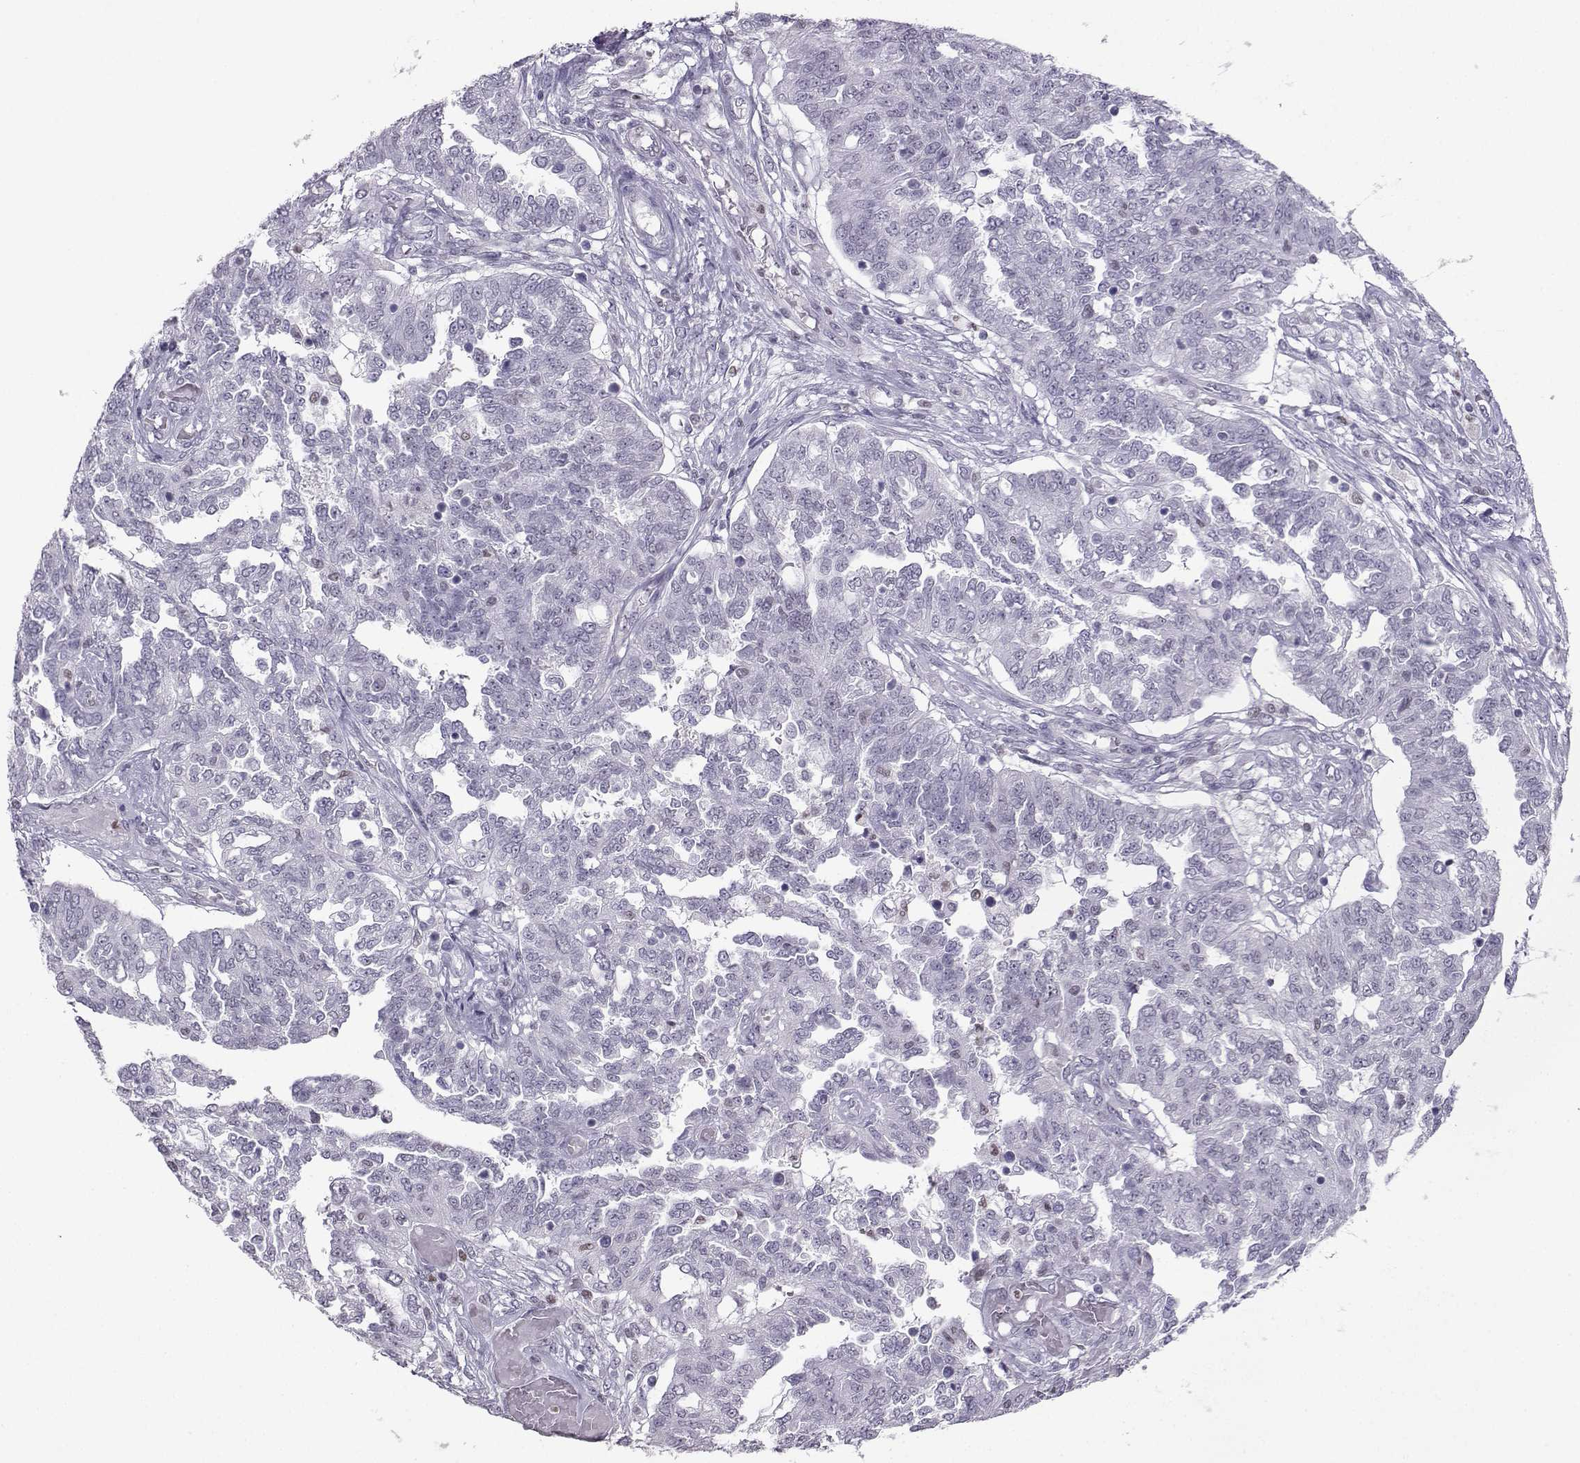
{"staining": {"intensity": "negative", "quantity": "none", "location": "none"}, "tissue": "ovarian cancer", "cell_type": "Tumor cells", "image_type": "cancer", "snomed": [{"axis": "morphology", "description": "Cystadenocarcinoma, serous, NOS"}, {"axis": "topography", "description": "Ovary"}], "caption": "DAB immunohistochemical staining of human serous cystadenocarcinoma (ovarian) reveals no significant positivity in tumor cells.", "gene": "TEDC2", "patient": {"sex": "female", "age": 67}}